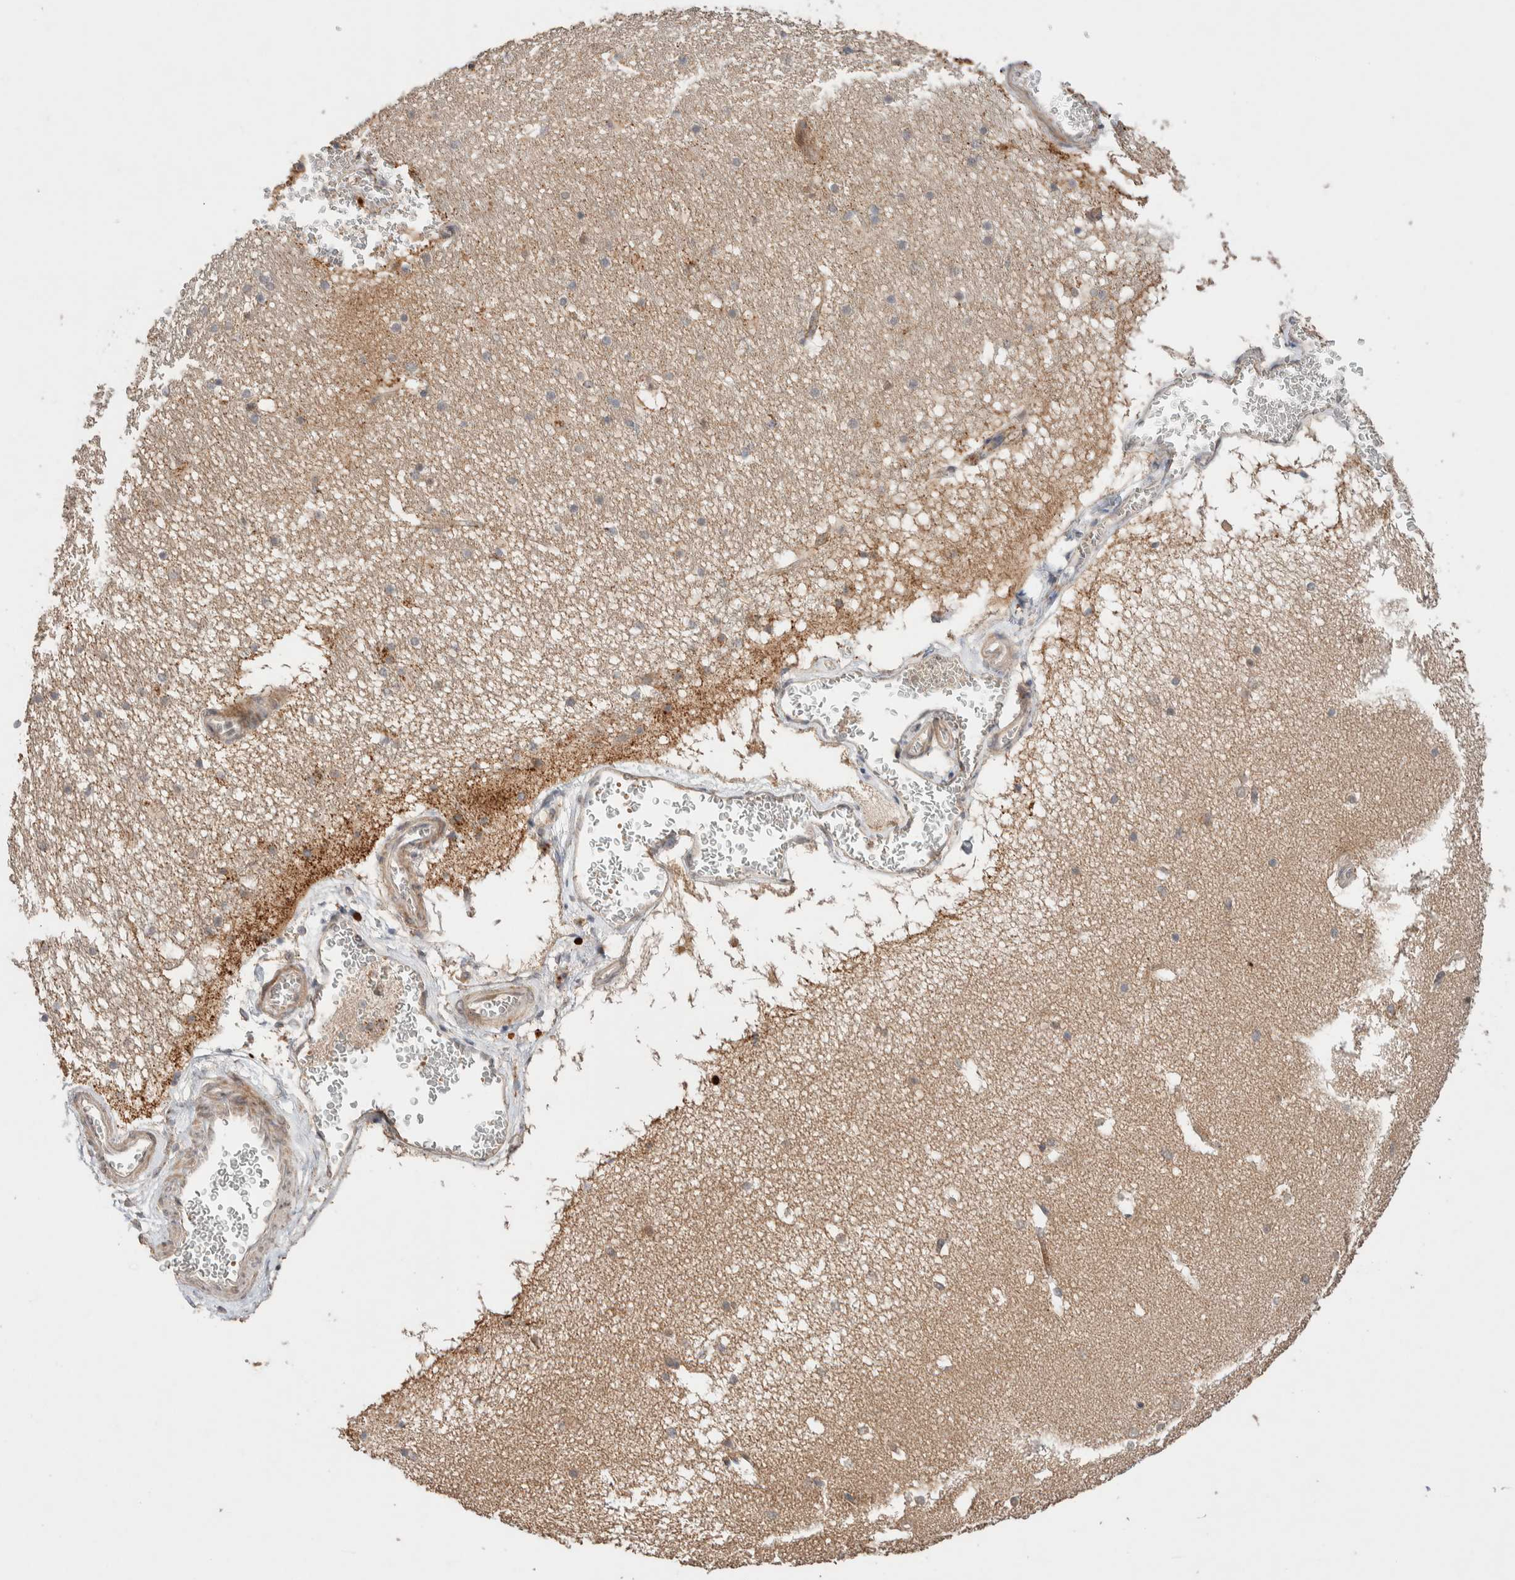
{"staining": {"intensity": "negative", "quantity": "none", "location": "none"}, "tissue": "hippocampus", "cell_type": "Glial cells", "image_type": "normal", "snomed": [{"axis": "morphology", "description": "Normal tissue, NOS"}, {"axis": "topography", "description": "Hippocampus"}], "caption": "There is no significant expression in glial cells of hippocampus.", "gene": "CASK", "patient": {"sex": "male", "age": 45}}